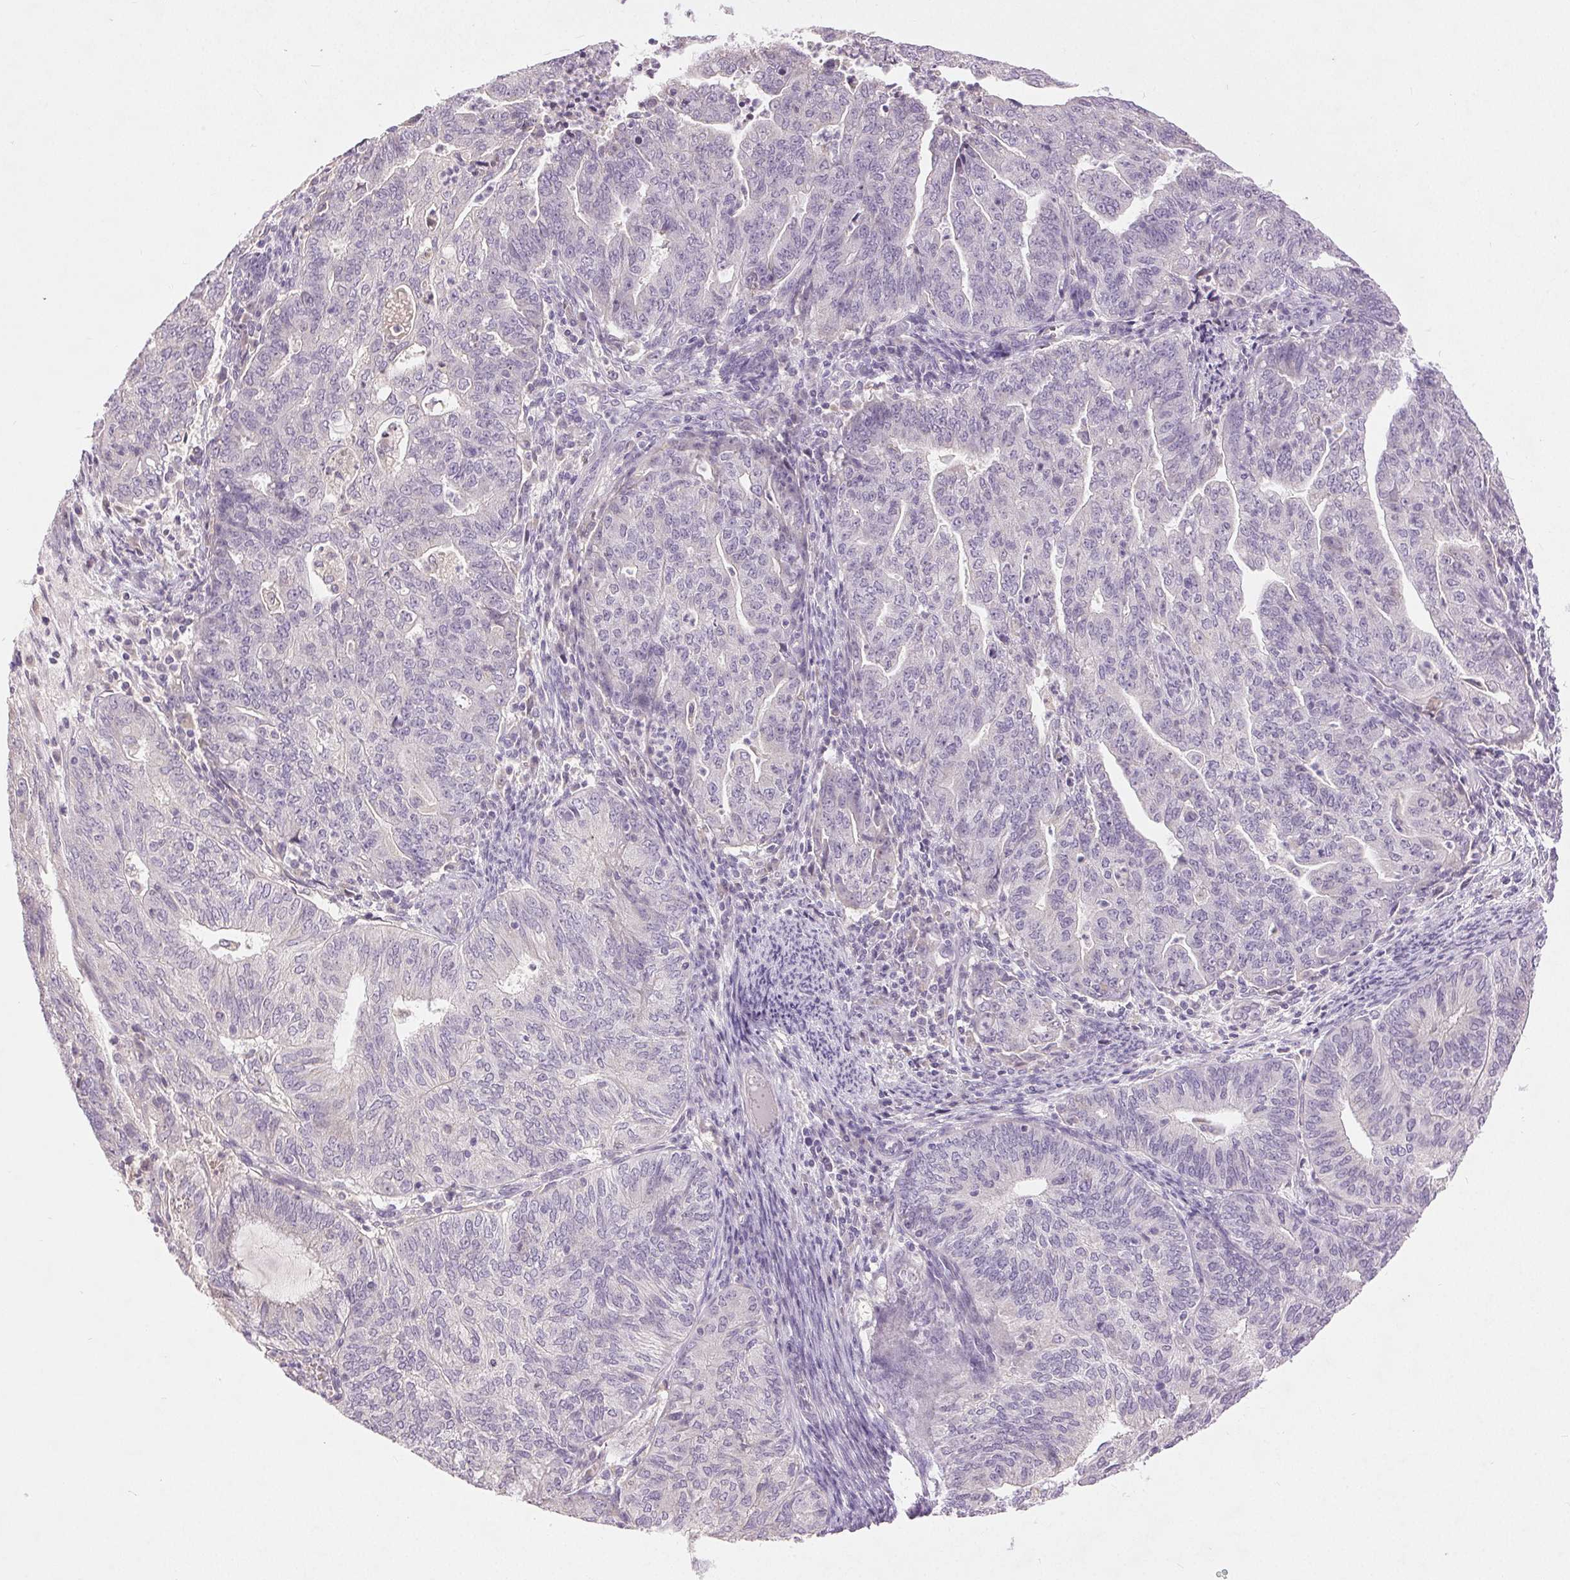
{"staining": {"intensity": "negative", "quantity": "none", "location": "none"}, "tissue": "endometrial cancer", "cell_type": "Tumor cells", "image_type": "cancer", "snomed": [{"axis": "morphology", "description": "Adenocarcinoma, NOS"}, {"axis": "topography", "description": "Endometrium"}], "caption": "Immunohistochemistry (IHC) micrograph of neoplastic tissue: endometrial cancer (adenocarcinoma) stained with DAB displays no significant protein expression in tumor cells.", "gene": "DSG3", "patient": {"sex": "female", "age": 82}}